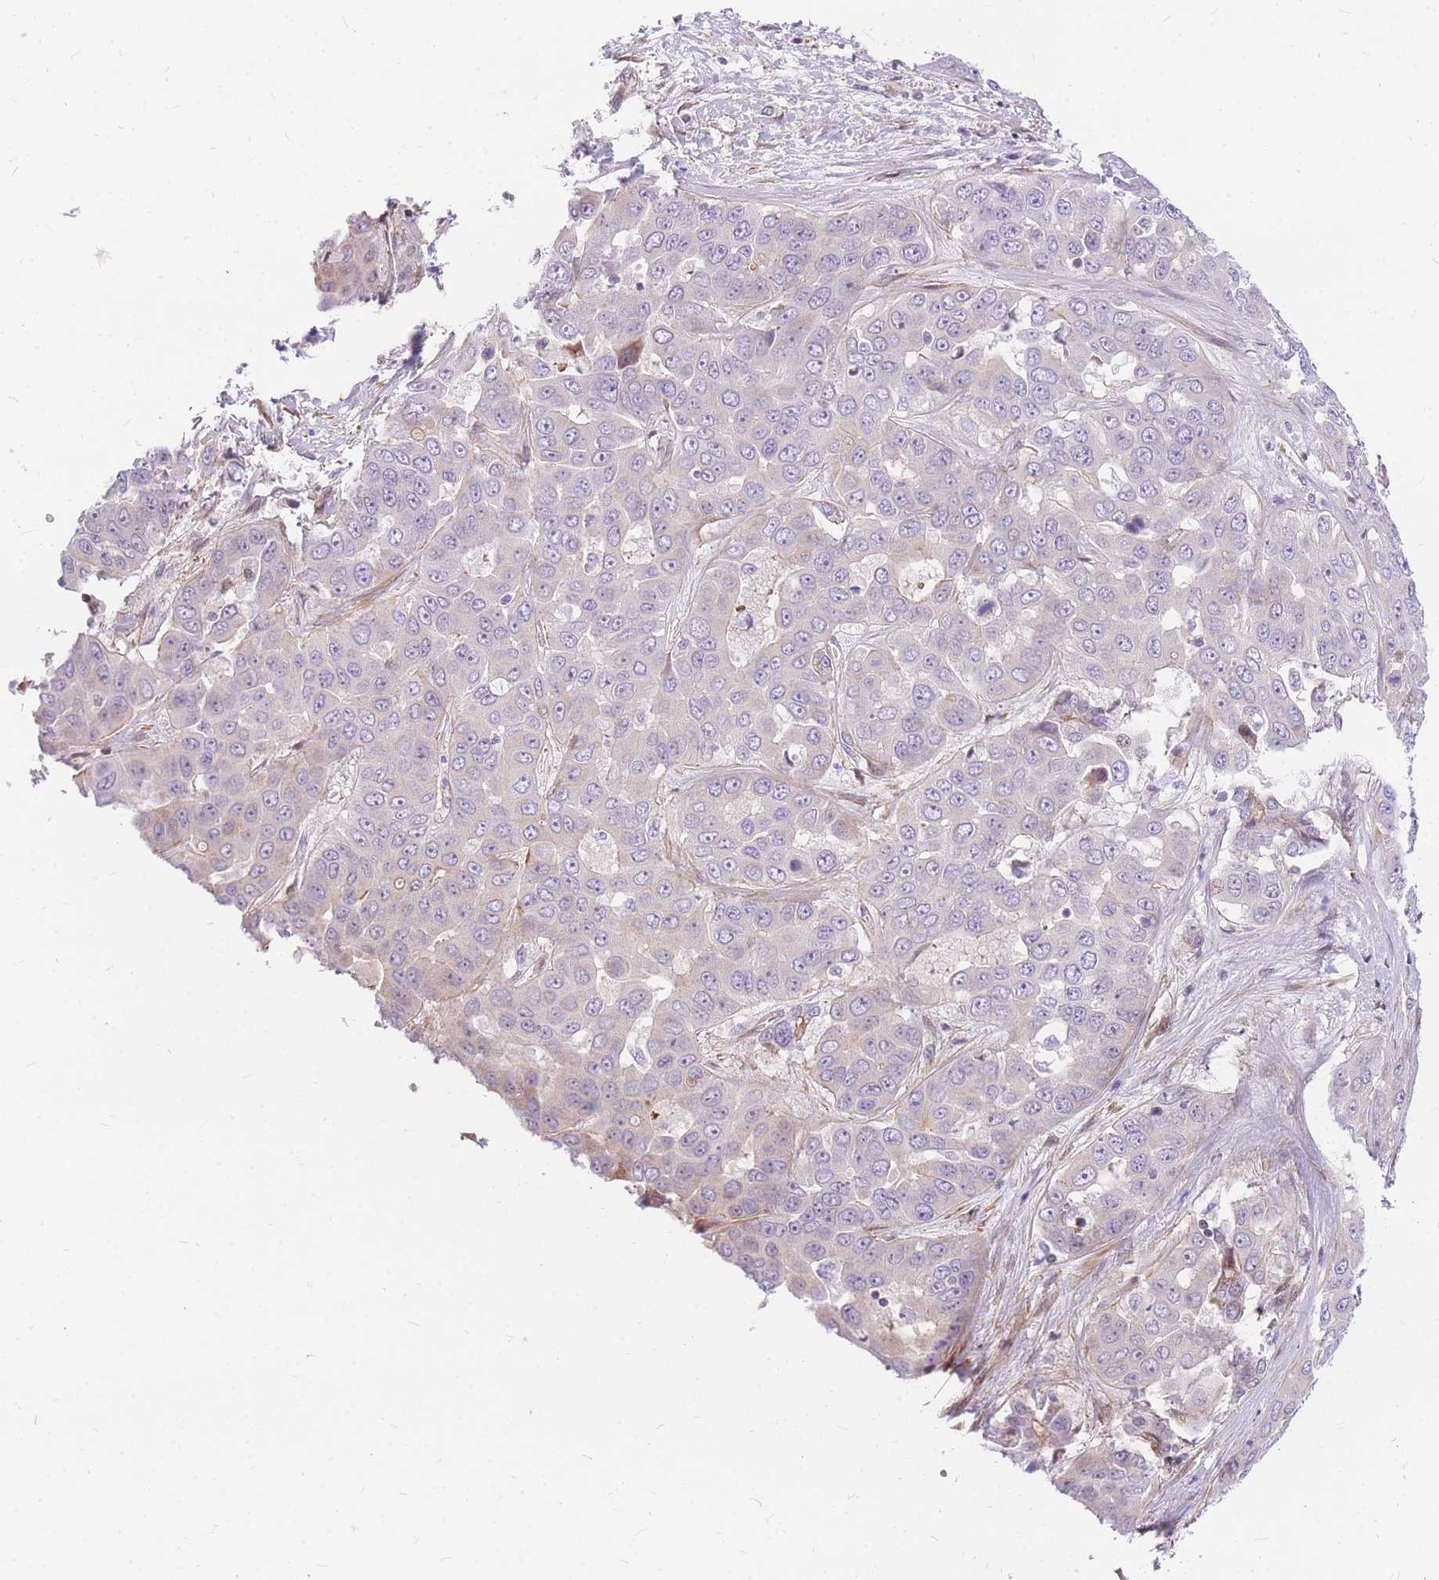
{"staining": {"intensity": "negative", "quantity": "none", "location": "none"}, "tissue": "liver cancer", "cell_type": "Tumor cells", "image_type": "cancer", "snomed": [{"axis": "morphology", "description": "Cholangiocarcinoma"}, {"axis": "topography", "description": "Liver"}], "caption": "Protein analysis of liver cancer shows no significant positivity in tumor cells.", "gene": "S100PBP", "patient": {"sex": "female", "age": 52}}